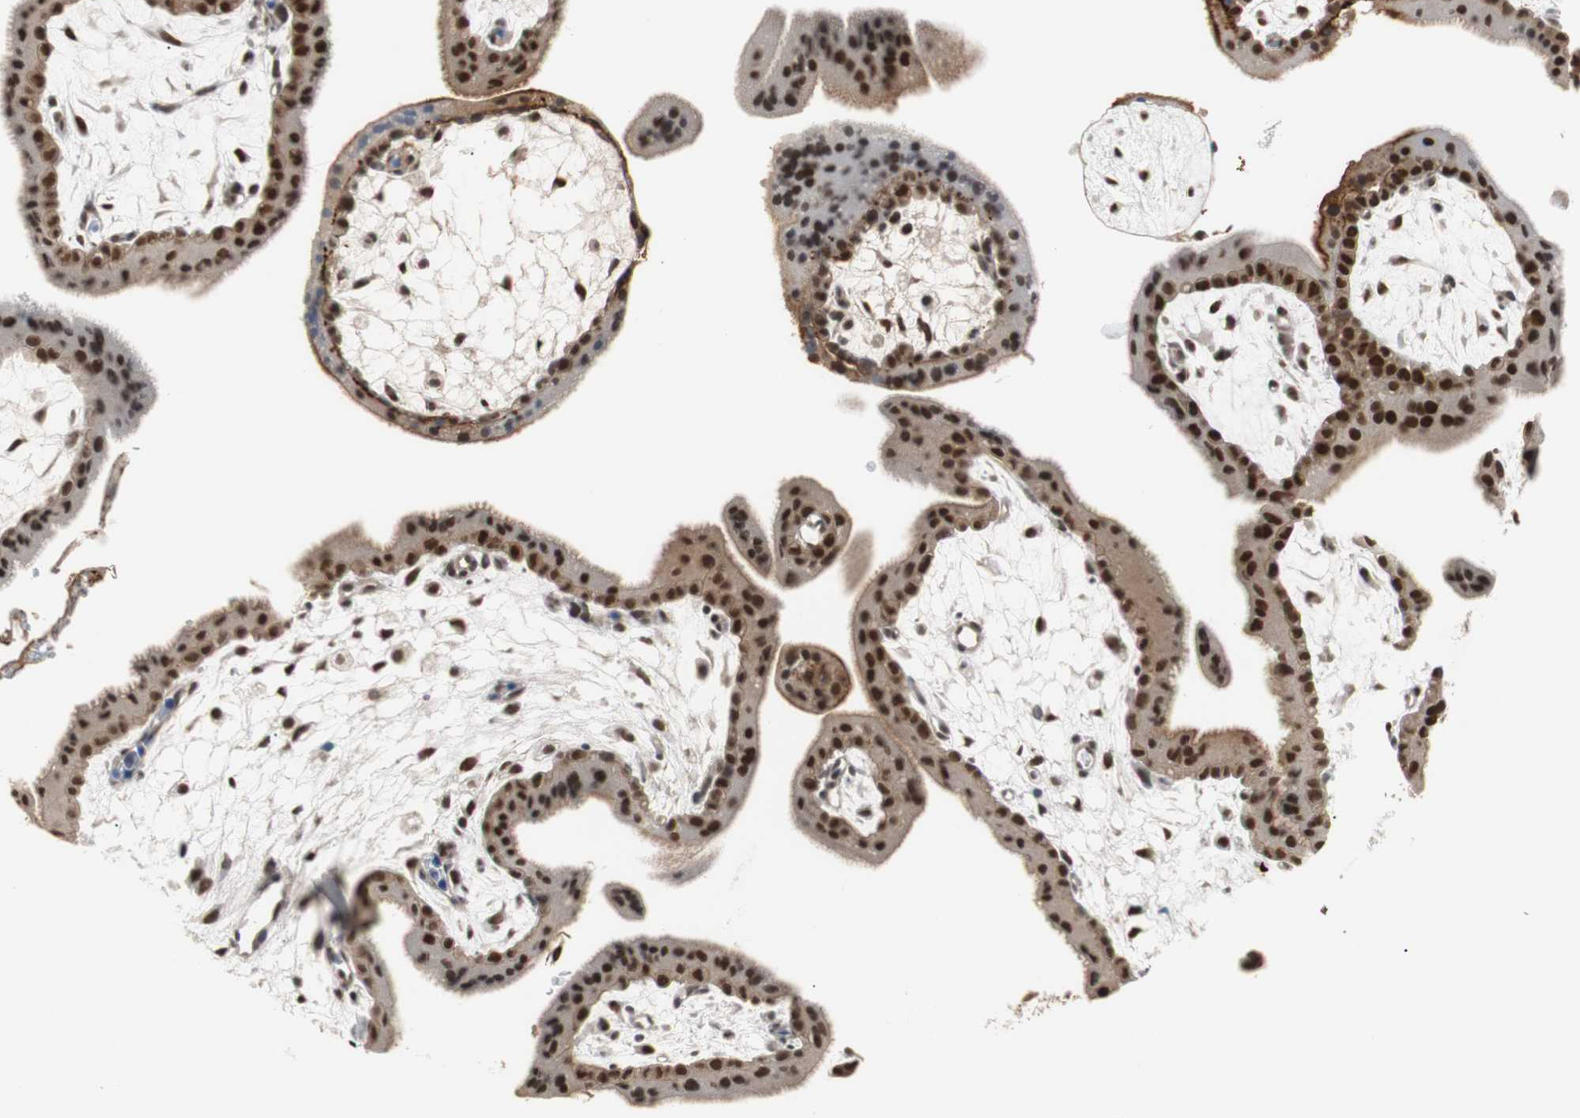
{"staining": {"intensity": "moderate", "quantity": ">75%", "location": "cytoplasmic/membranous,nuclear"}, "tissue": "placenta", "cell_type": "Decidual cells", "image_type": "normal", "snomed": [{"axis": "morphology", "description": "Normal tissue, NOS"}, {"axis": "topography", "description": "Placenta"}], "caption": "A high-resolution image shows immunohistochemistry (IHC) staining of benign placenta, which exhibits moderate cytoplasmic/membranous,nuclear staining in about >75% of decidual cells.", "gene": "SIRT1", "patient": {"sex": "female", "age": 35}}